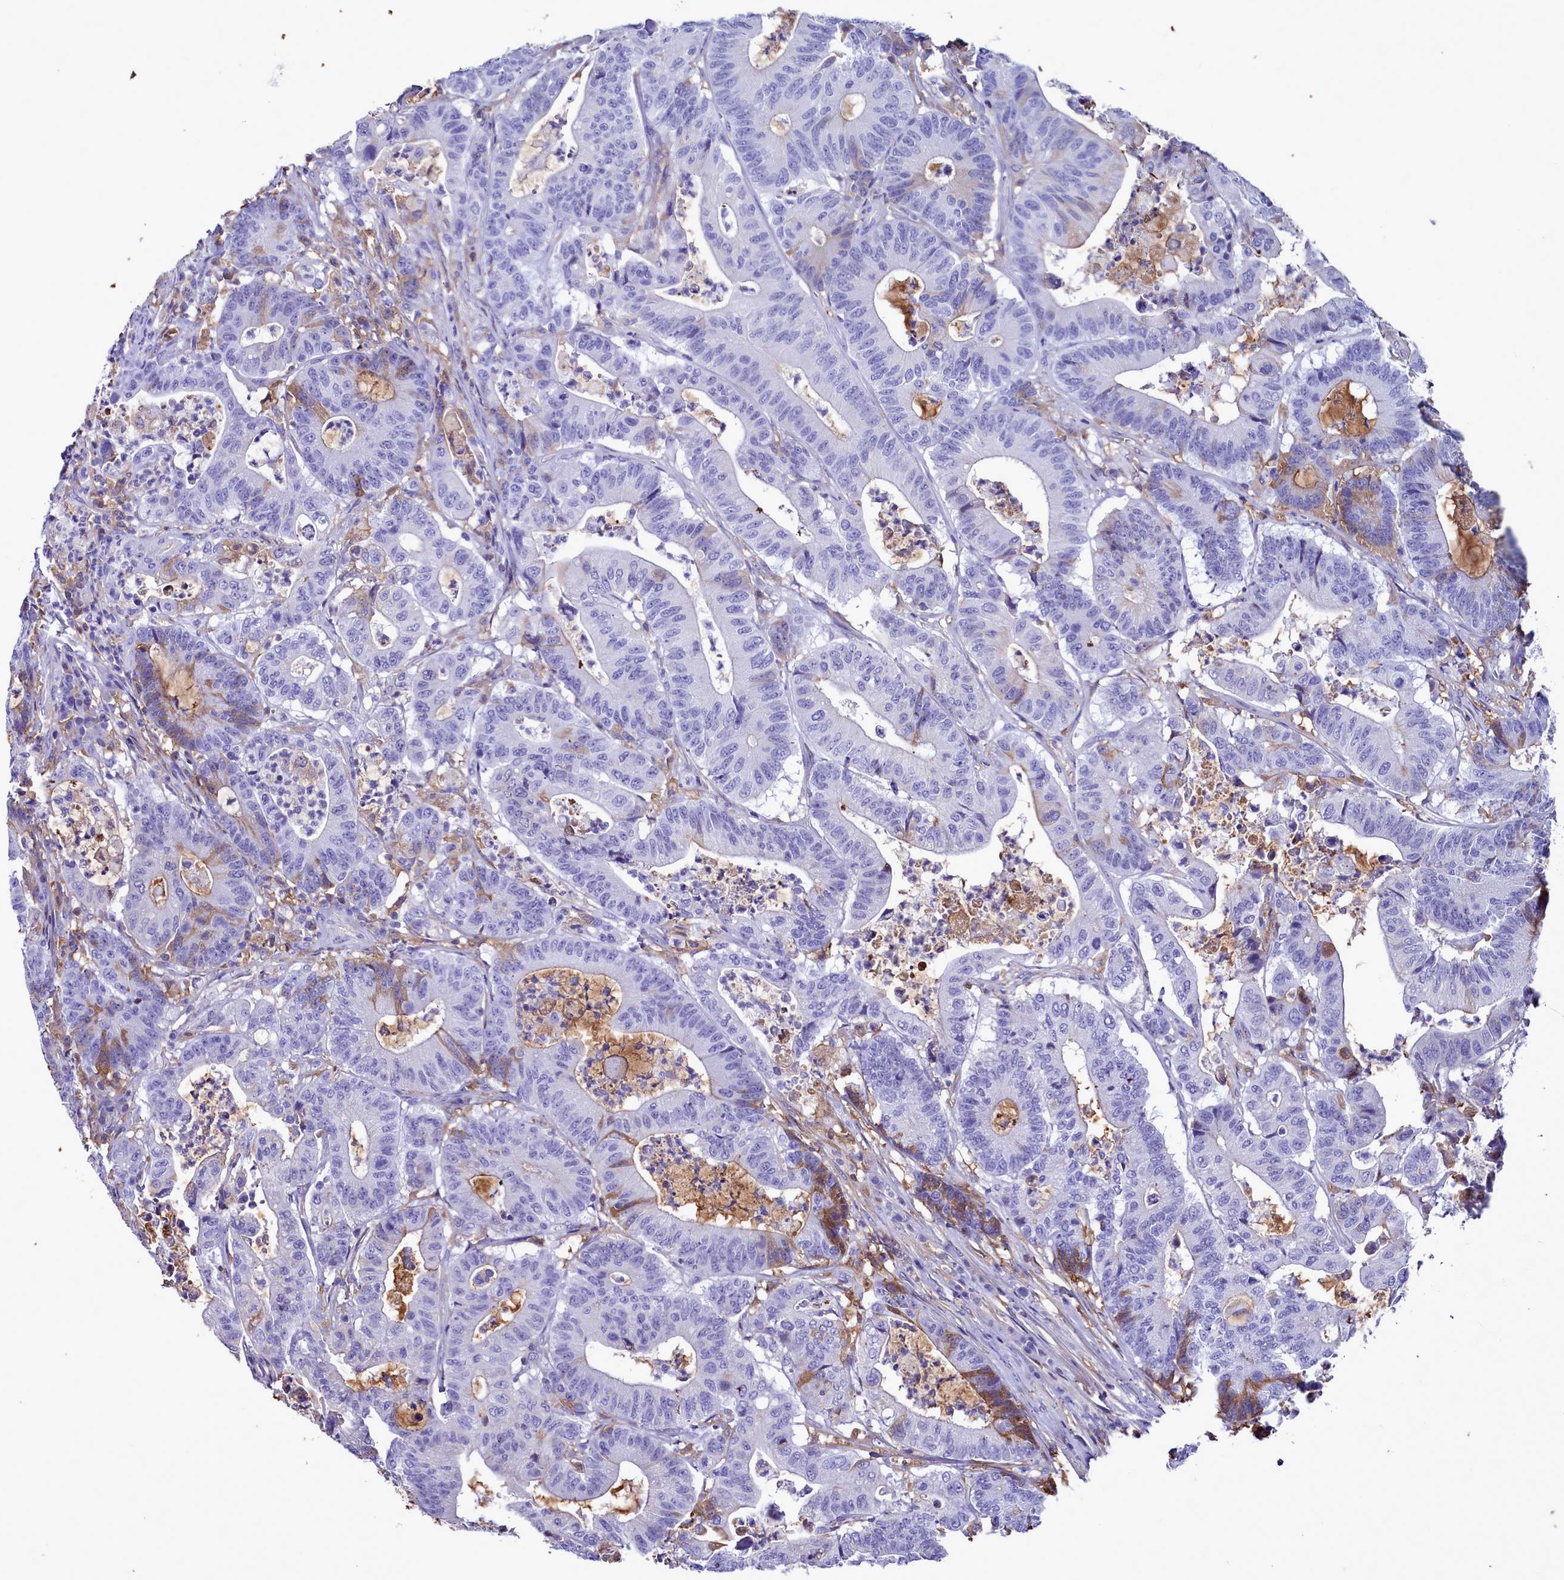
{"staining": {"intensity": "negative", "quantity": "none", "location": "none"}, "tissue": "colorectal cancer", "cell_type": "Tumor cells", "image_type": "cancer", "snomed": [{"axis": "morphology", "description": "Adenocarcinoma, NOS"}, {"axis": "topography", "description": "Colon"}], "caption": "Immunohistochemistry image of colorectal cancer stained for a protein (brown), which exhibits no positivity in tumor cells. Nuclei are stained in blue.", "gene": "H1-7", "patient": {"sex": "female", "age": 84}}